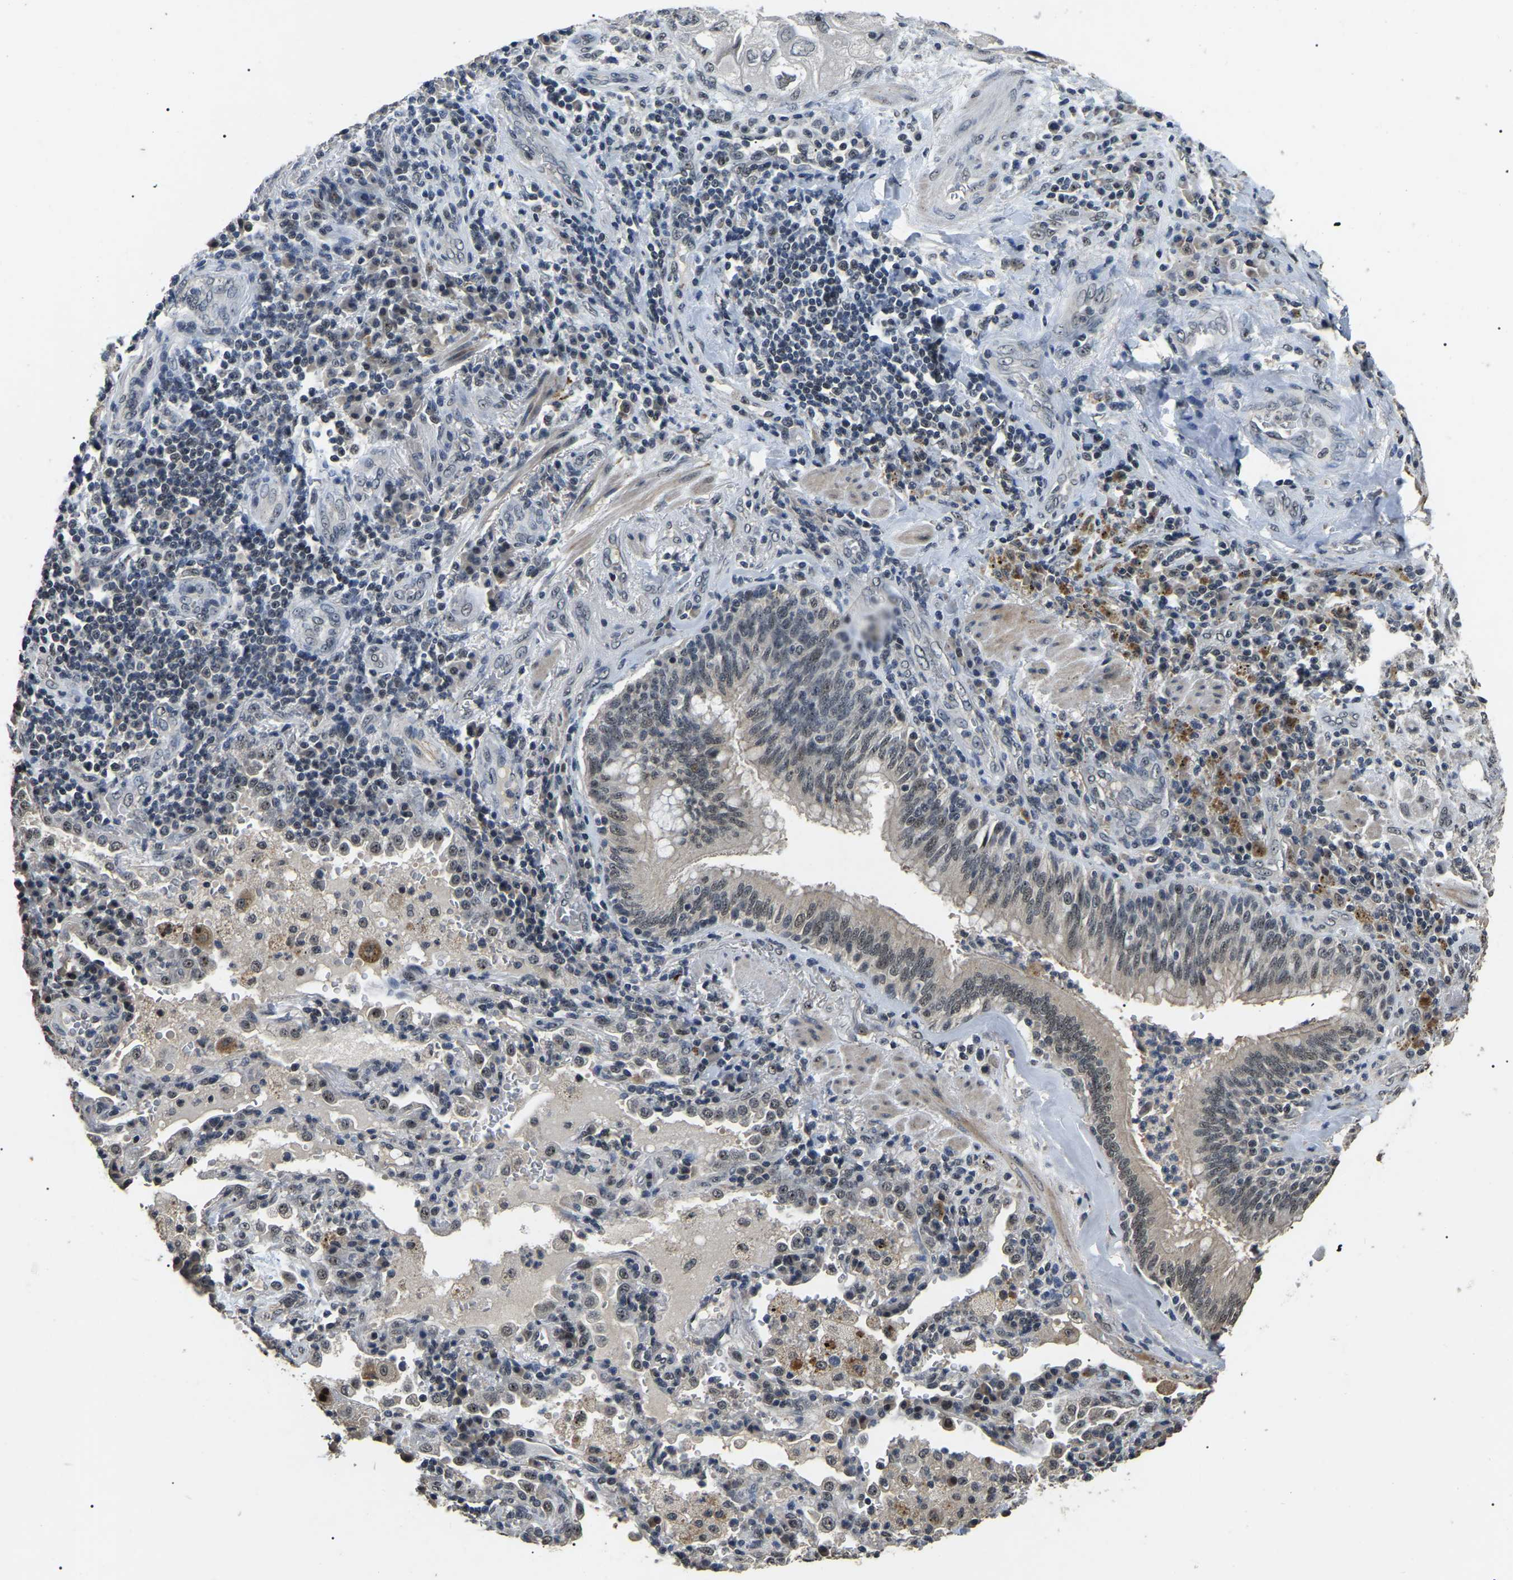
{"staining": {"intensity": "negative", "quantity": "none", "location": "none"}, "tissue": "lung cancer", "cell_type": "Tumor cells", "image_type": "cancer", "snomed": [{"axis": "morphology", "description": "Adenocarcinoma, NOS"}, {"axis": "topography", "description": "Lung"}], "caption": "Tumor cells are negative for brown protein staining in adenocarcinoma (lung). The staining was performed using DAB to visualize the protein expression in brown, while the nuclei were stained in blue with hematoxylin (Magnification: 20x).", "gene": "PPM1E", "patient": {"sex": "male", "age": 64}}